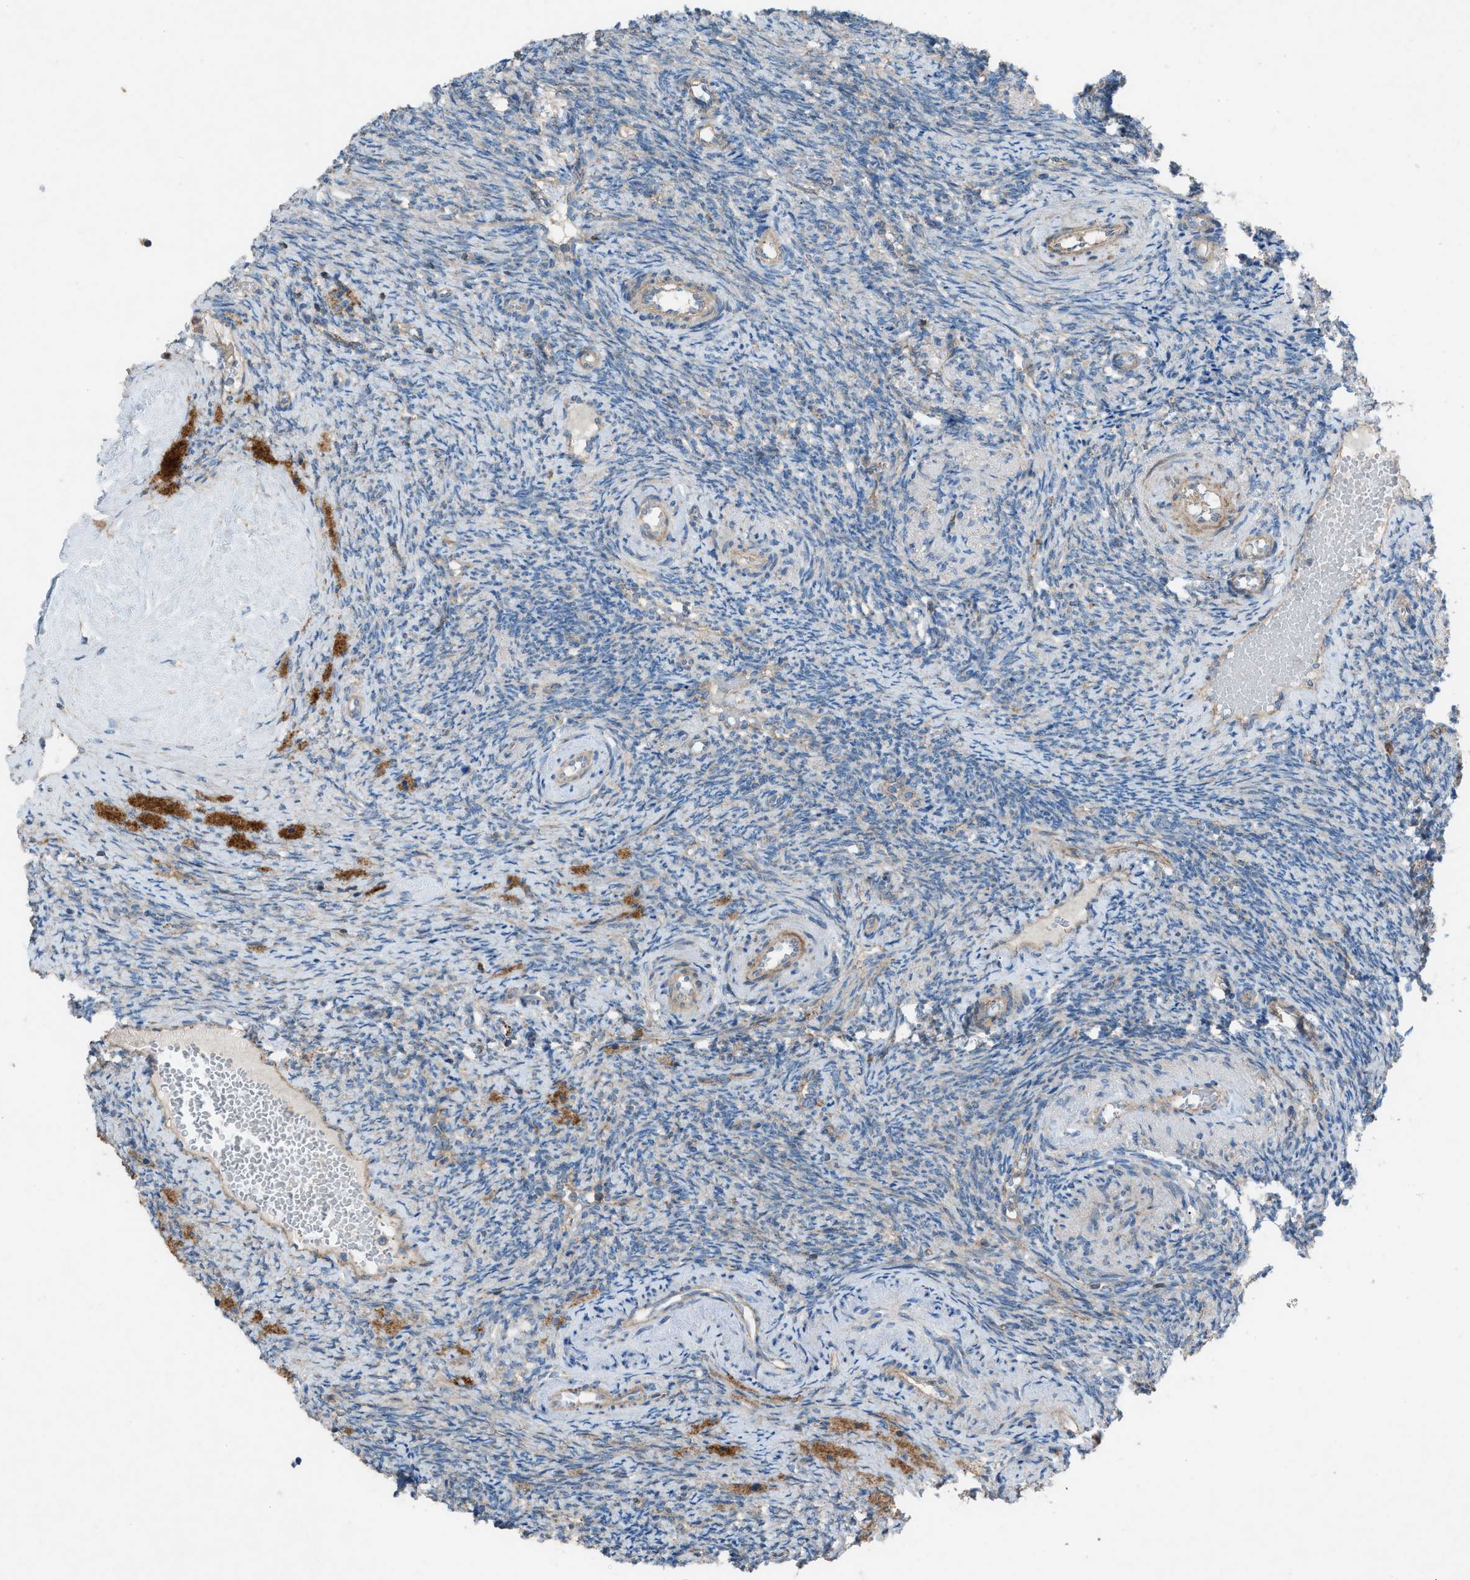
{"staining": {"intensity": "moderate", "quantity": ">75%", "location": "cytoplasmic/membranous"}, "tissue": "ovary", "cell_type": "Follicle cells", "image_type": "normal", "snomed": [{"axis": "morphology", "description": "Normal tissue, NOS"}, {"axis": "topography", "description": "Ovary"}], "caption": "This is a photomicrograph of immunohistochemistry (IHC) staining of normal ovary, which shows moderate expression in the cytoplasmic/membranous of follicle cells.", "gene": "NCK2", "patient": {"sex": "female", "age": 41}}